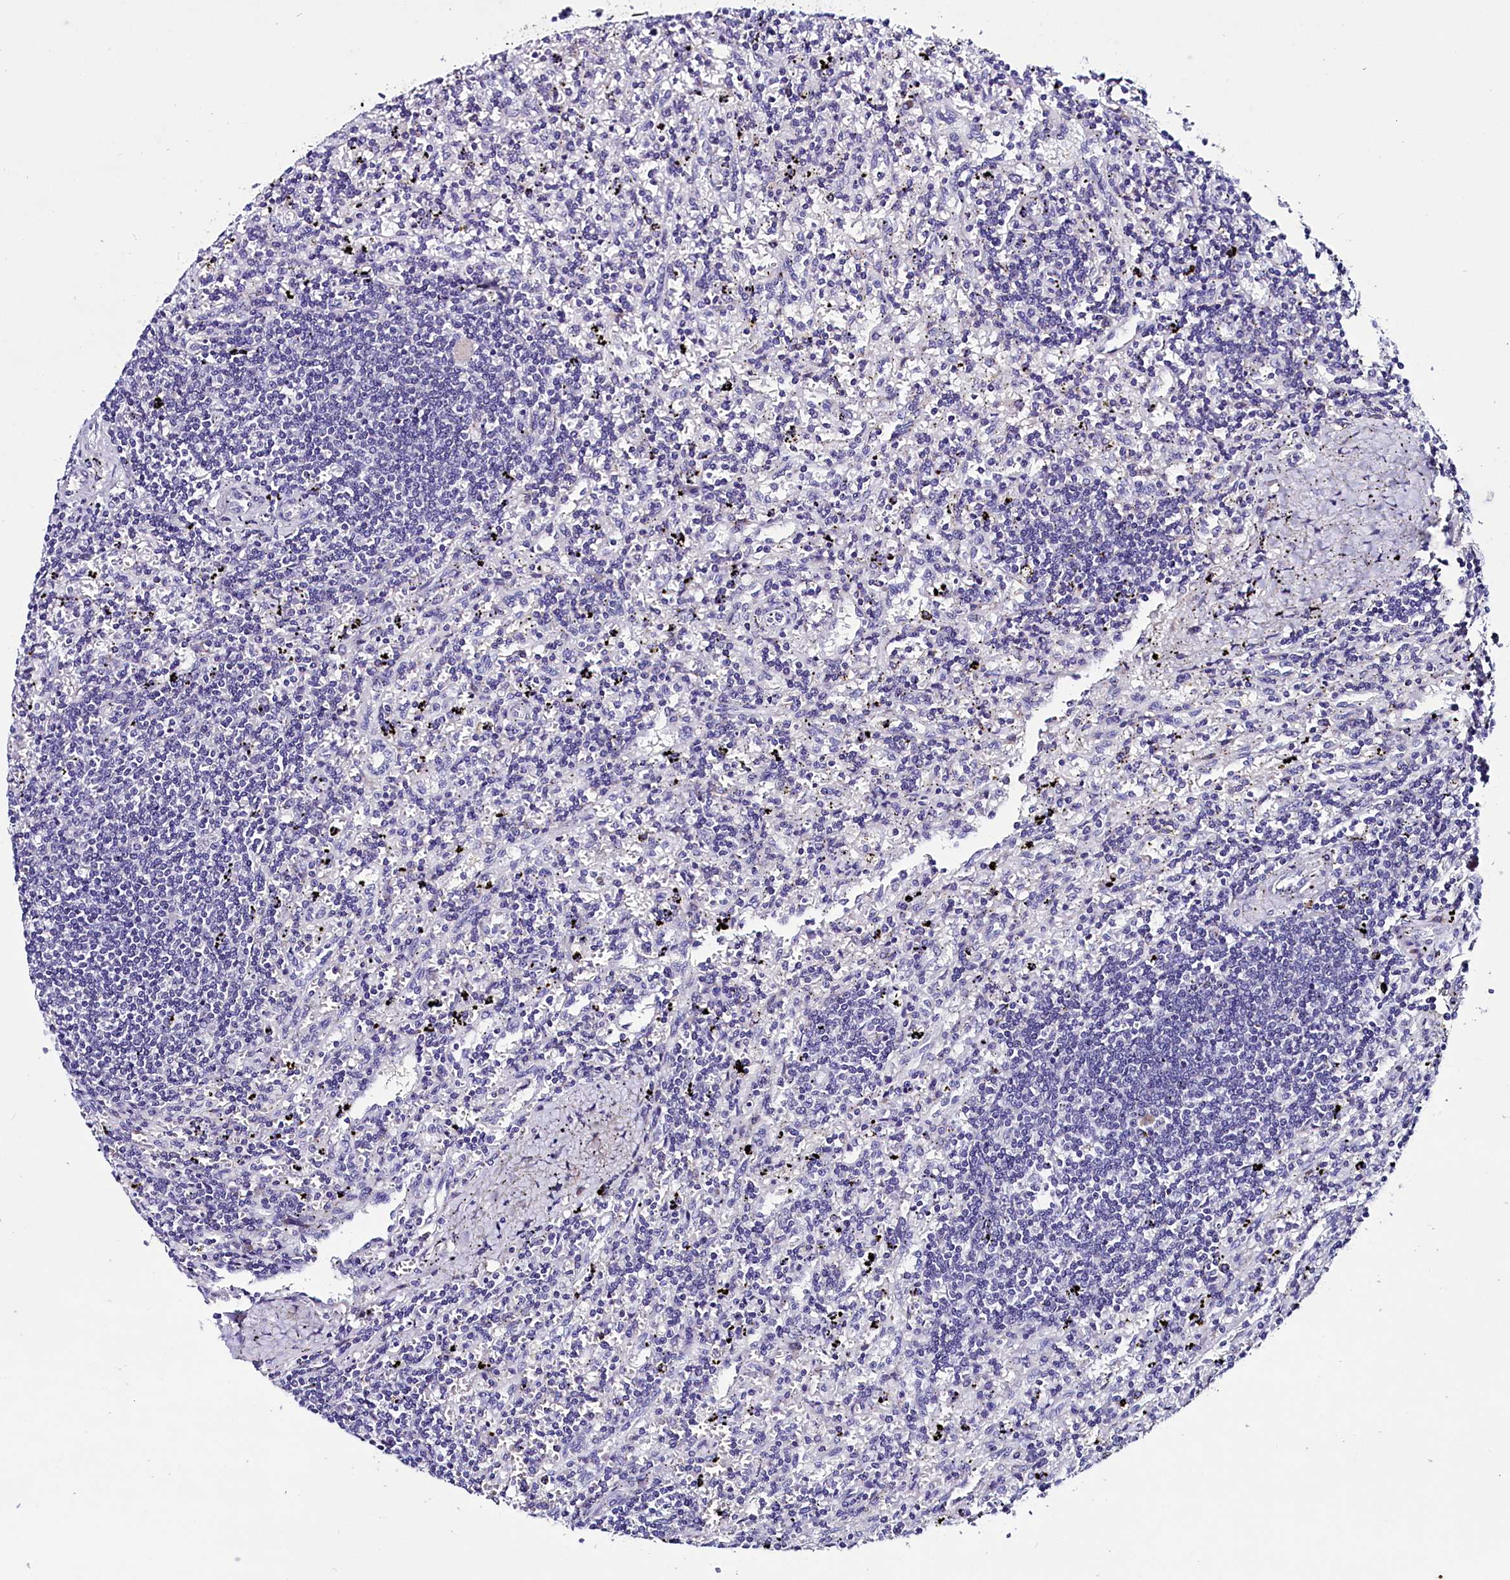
{"staining": {"intensity": "negative", "quantity": "none", "location": "none"}, "tissue": "lymphoma", "cell_type": "Tumor cells", "image_type": "cancer", "snomed": [{"axis": "morphology", "description": "Malignant lymphoma, non-Hodgkin's type, Low grade"}, {"axis": "topography", "description": "Spleen"}], "caption": "Human lymphoma stained for a protein using immunohistochemistry reveals no staining in tumor cells.", "gene": "SCD5", "patient": {"sex": "male", "age": 76}}